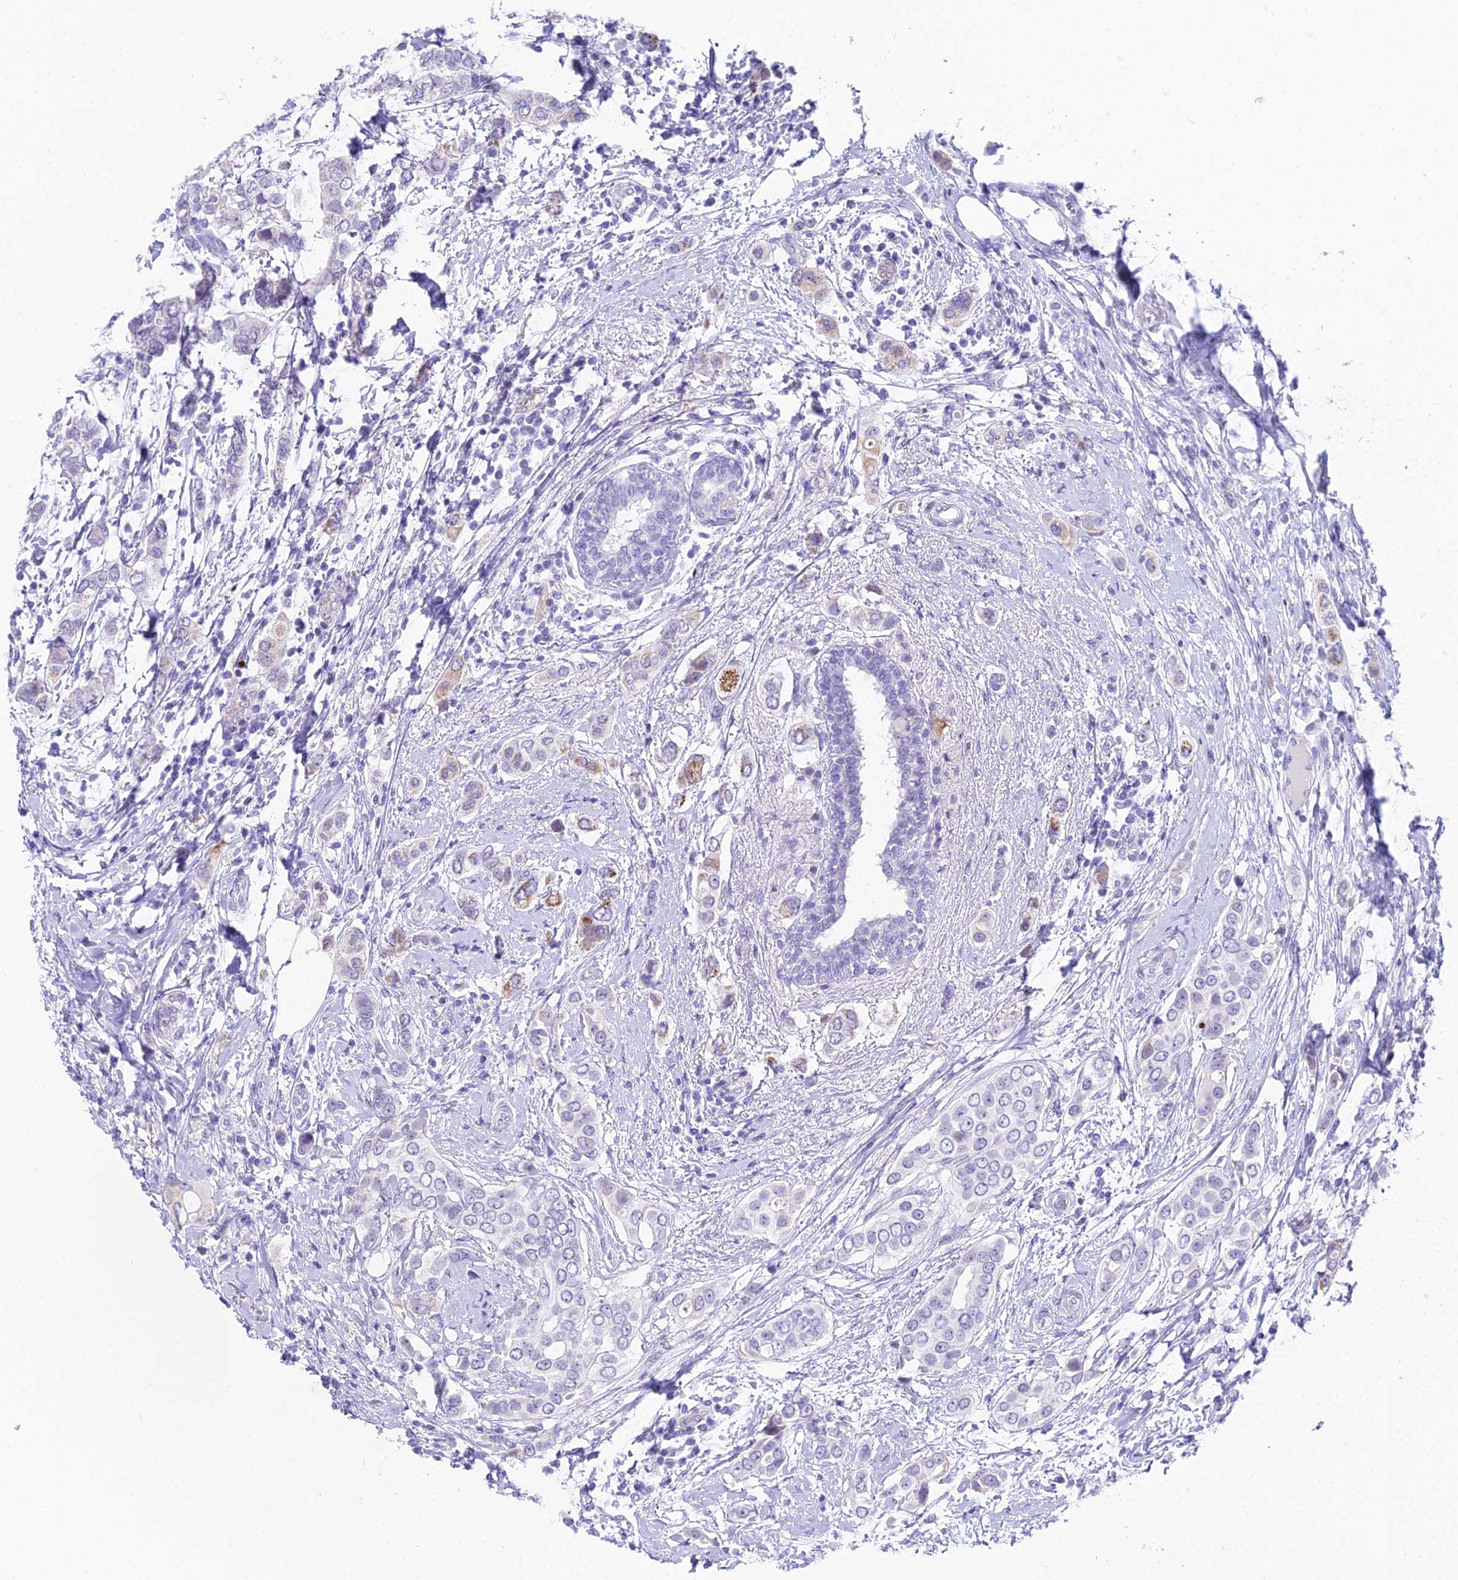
{"staining": {"intensity": "moderate", "quantity": "<25%", "location": "cytoplasmic/membranous"}, "tissue": "breast cancer", "cell_type": "Tumor cells", "image_type": "cancer", "snomed": [{"axis": "morphology", "description": "Lobular carcinoma"}, {"axis": "topography", "description": "Breast"}], "caption": "High-magnification brightfield microscopy of breast cancer (lobular carcinoma) stained with DAB (3,3'-diaminobenzidine) (brown) and counterstained with hematoxylin (blue). tumor cells exhibit moderate cytoplasmic/membranous expression is appreciated in about<25% of cells. (DAB (3,3'-diaminobenzidine) IHC with brightfield microscopy, high magnification).", "gene": "CC2D2A", "patient": {"sex": "female", "age": 51}}